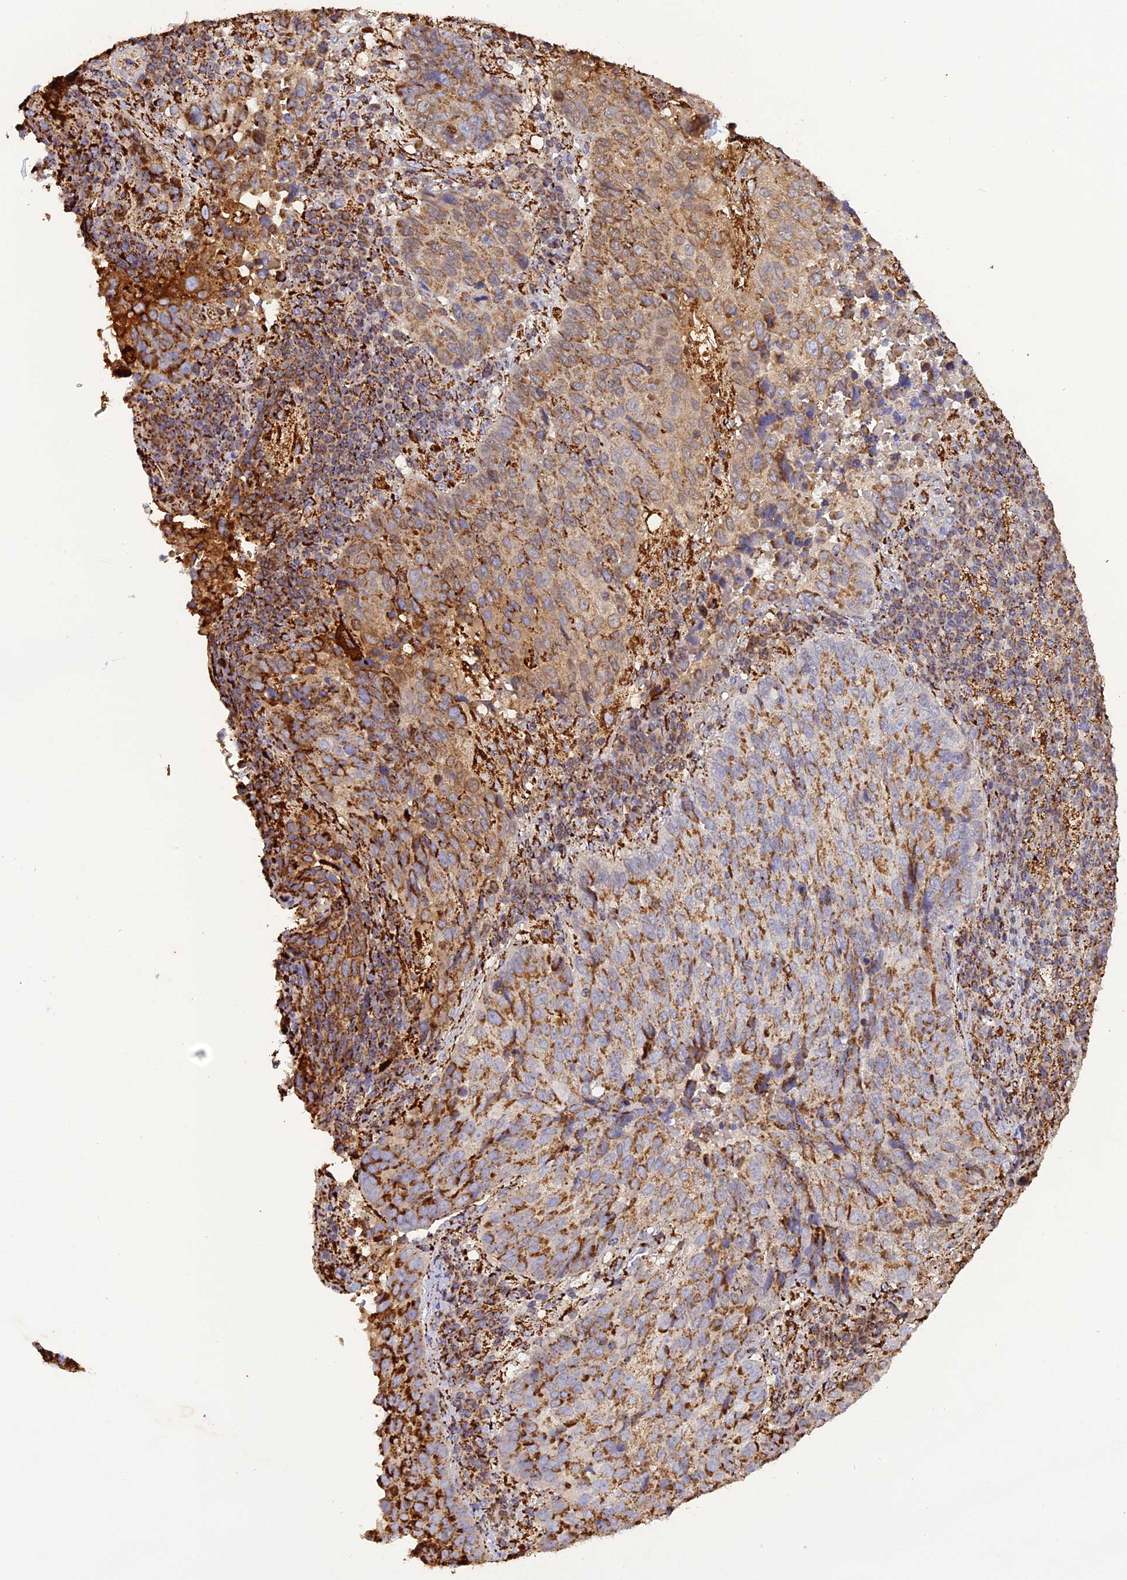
{"staining": {"intensity": "moderate", "quantity": "25%-75%", "location": "cytoplasmic/membranous"}, "tissue": "lung cancer", "cell_type": "Tumor cells", "image_type": "cancer", "snomed": [{"axis": "morphology", "description": "Squamous cell carcinoma, NOS"}, {"axis": "topography", "description": "Lung"}], "caption": "The photomicrograph exhibits immunohistochemical staining of lung squamous cell carcinoma. There is moderate cytoplasmic/membranous expression is present in approximately 25%-75% of tumor cells.", "gene": "KCNG1", "patient": {"sex": "male", "age": 73}}